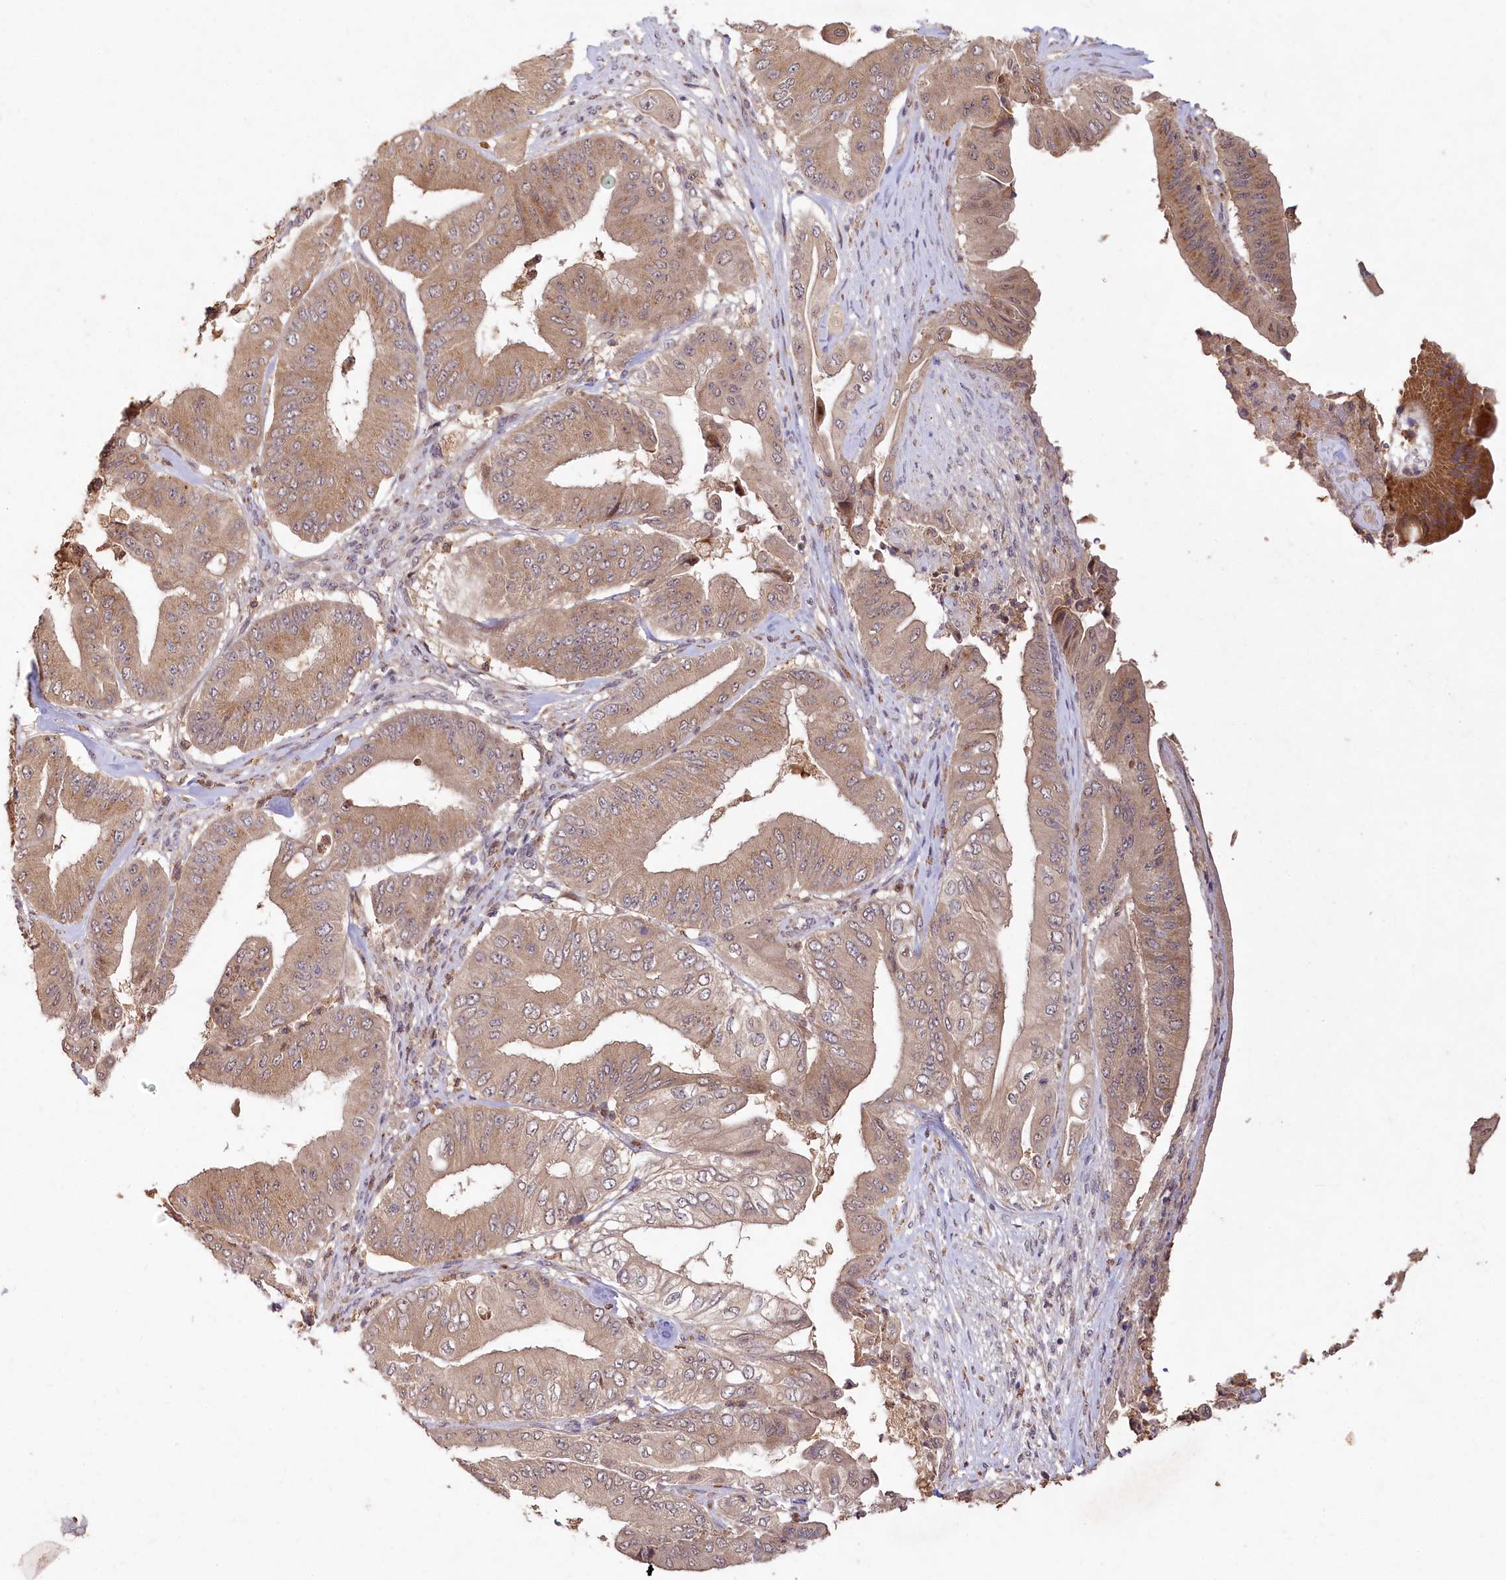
{"staining": {"intensity": "moderate", "quantity": ">75%", "location": "cytoplasmic/membranous"}, "tissue": "pancreatic cancer", "cell_type": "Tumor cells", "image_type": "cancer", "snomed": [{"axis": "morphology", "description": "Adenocarcinoma, NOS"}, {"axis": "topography", "description": "Pancreas"}], "caption": "Tumor cells show moderate cytoplasmic/membranous staining in about >75% of cells in pancreatic cancer (adenocarcinoma).", "gene": "IRAK1BP1", "patient": {"sex": "female", "age": 77}}